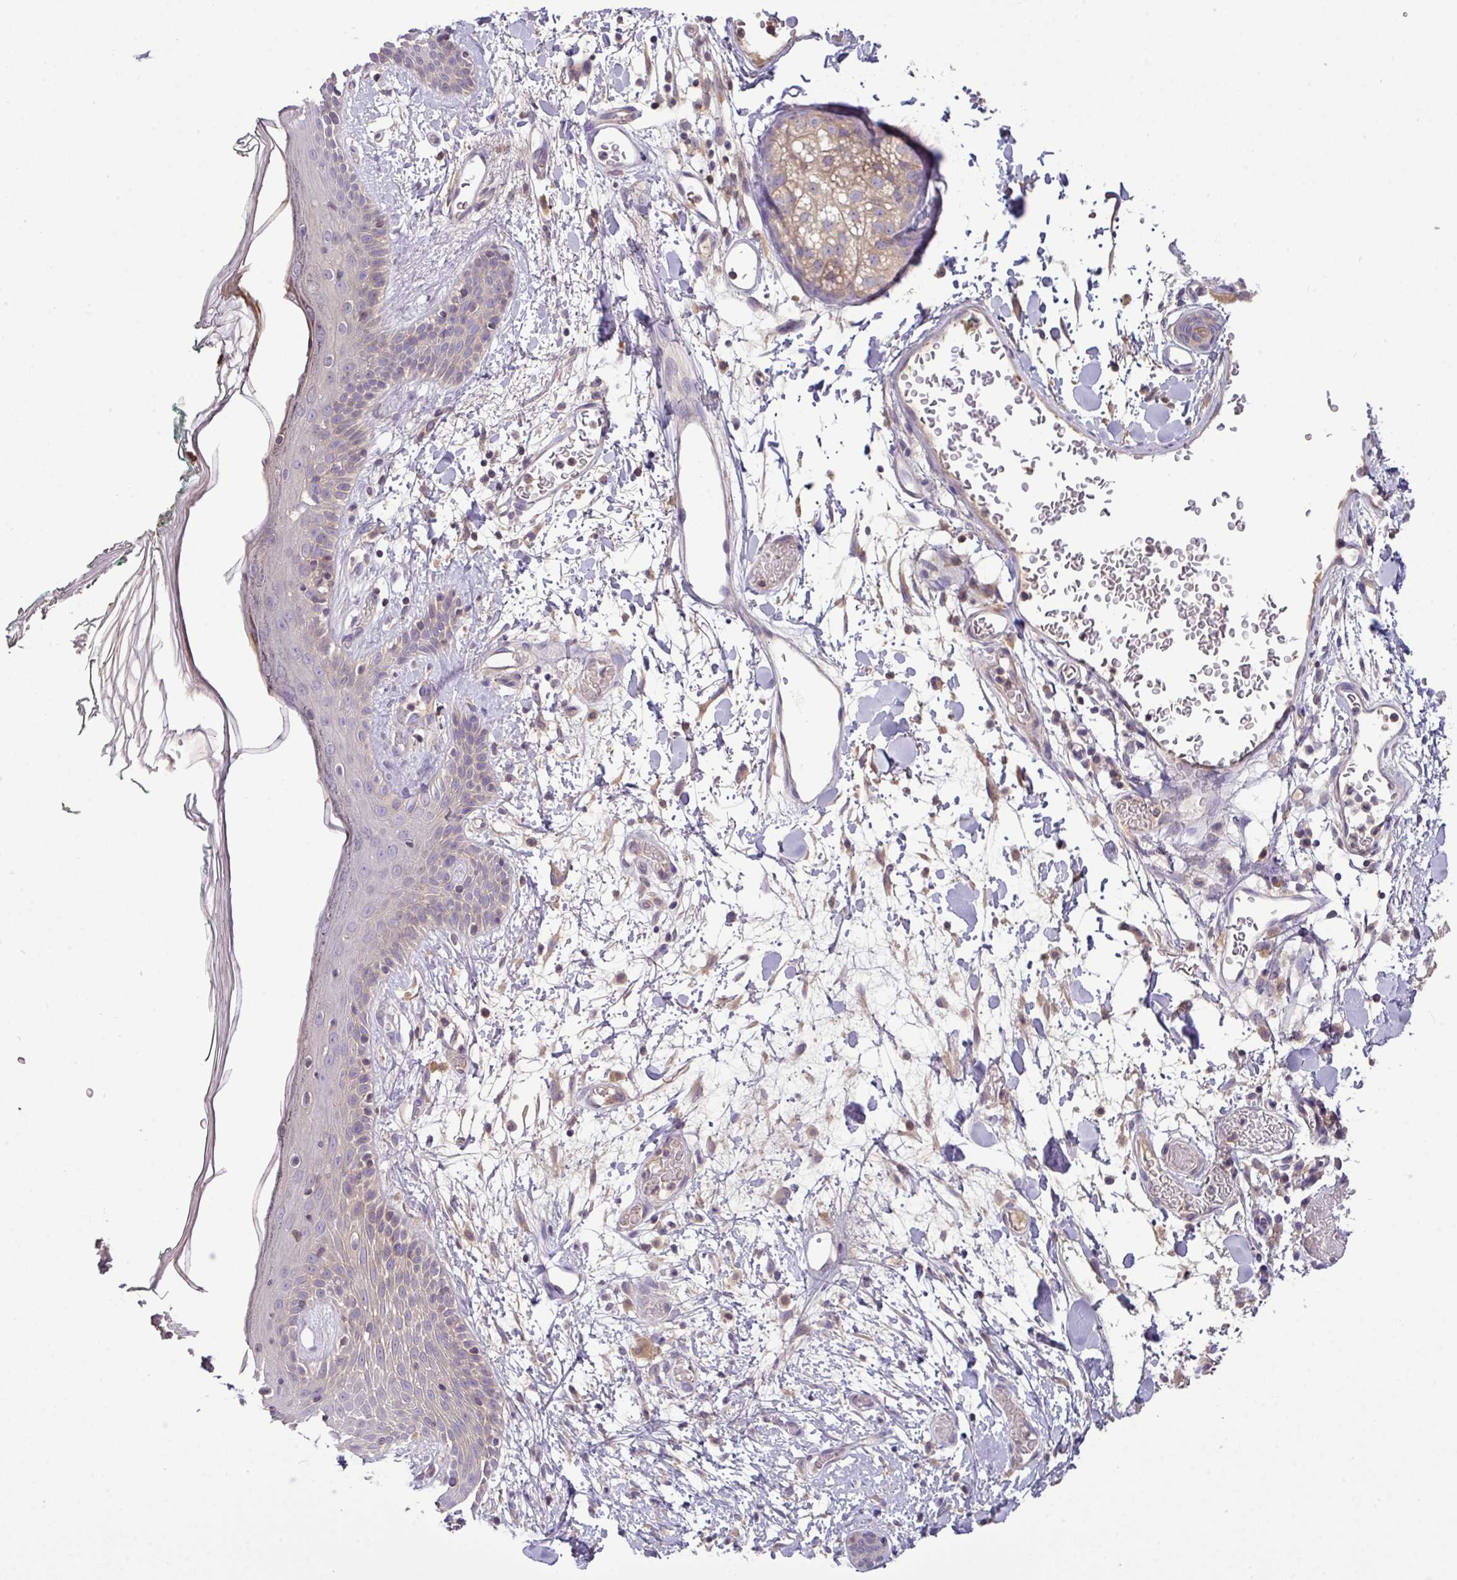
{"staining": {"intensity": "weak", "quantity": ">75%", "location": "cytoplasmic/membranous"}, "tissue": "skin", "cell_type": "Fibroblasts", "image_type": "normal", "snomed": [{"axis": "morphology", "description": "Normal tissue, NOS"}, {"axis": "topography", "description": "Skin"}], "caption": "IHC (DAB) staining of unremarkable human skin displays weak cytoplasmic/membranous protein staining in about >75% of fibroblasts.", "gene": "TMEM62", "patient": {"sex": "male", "age": 79}}